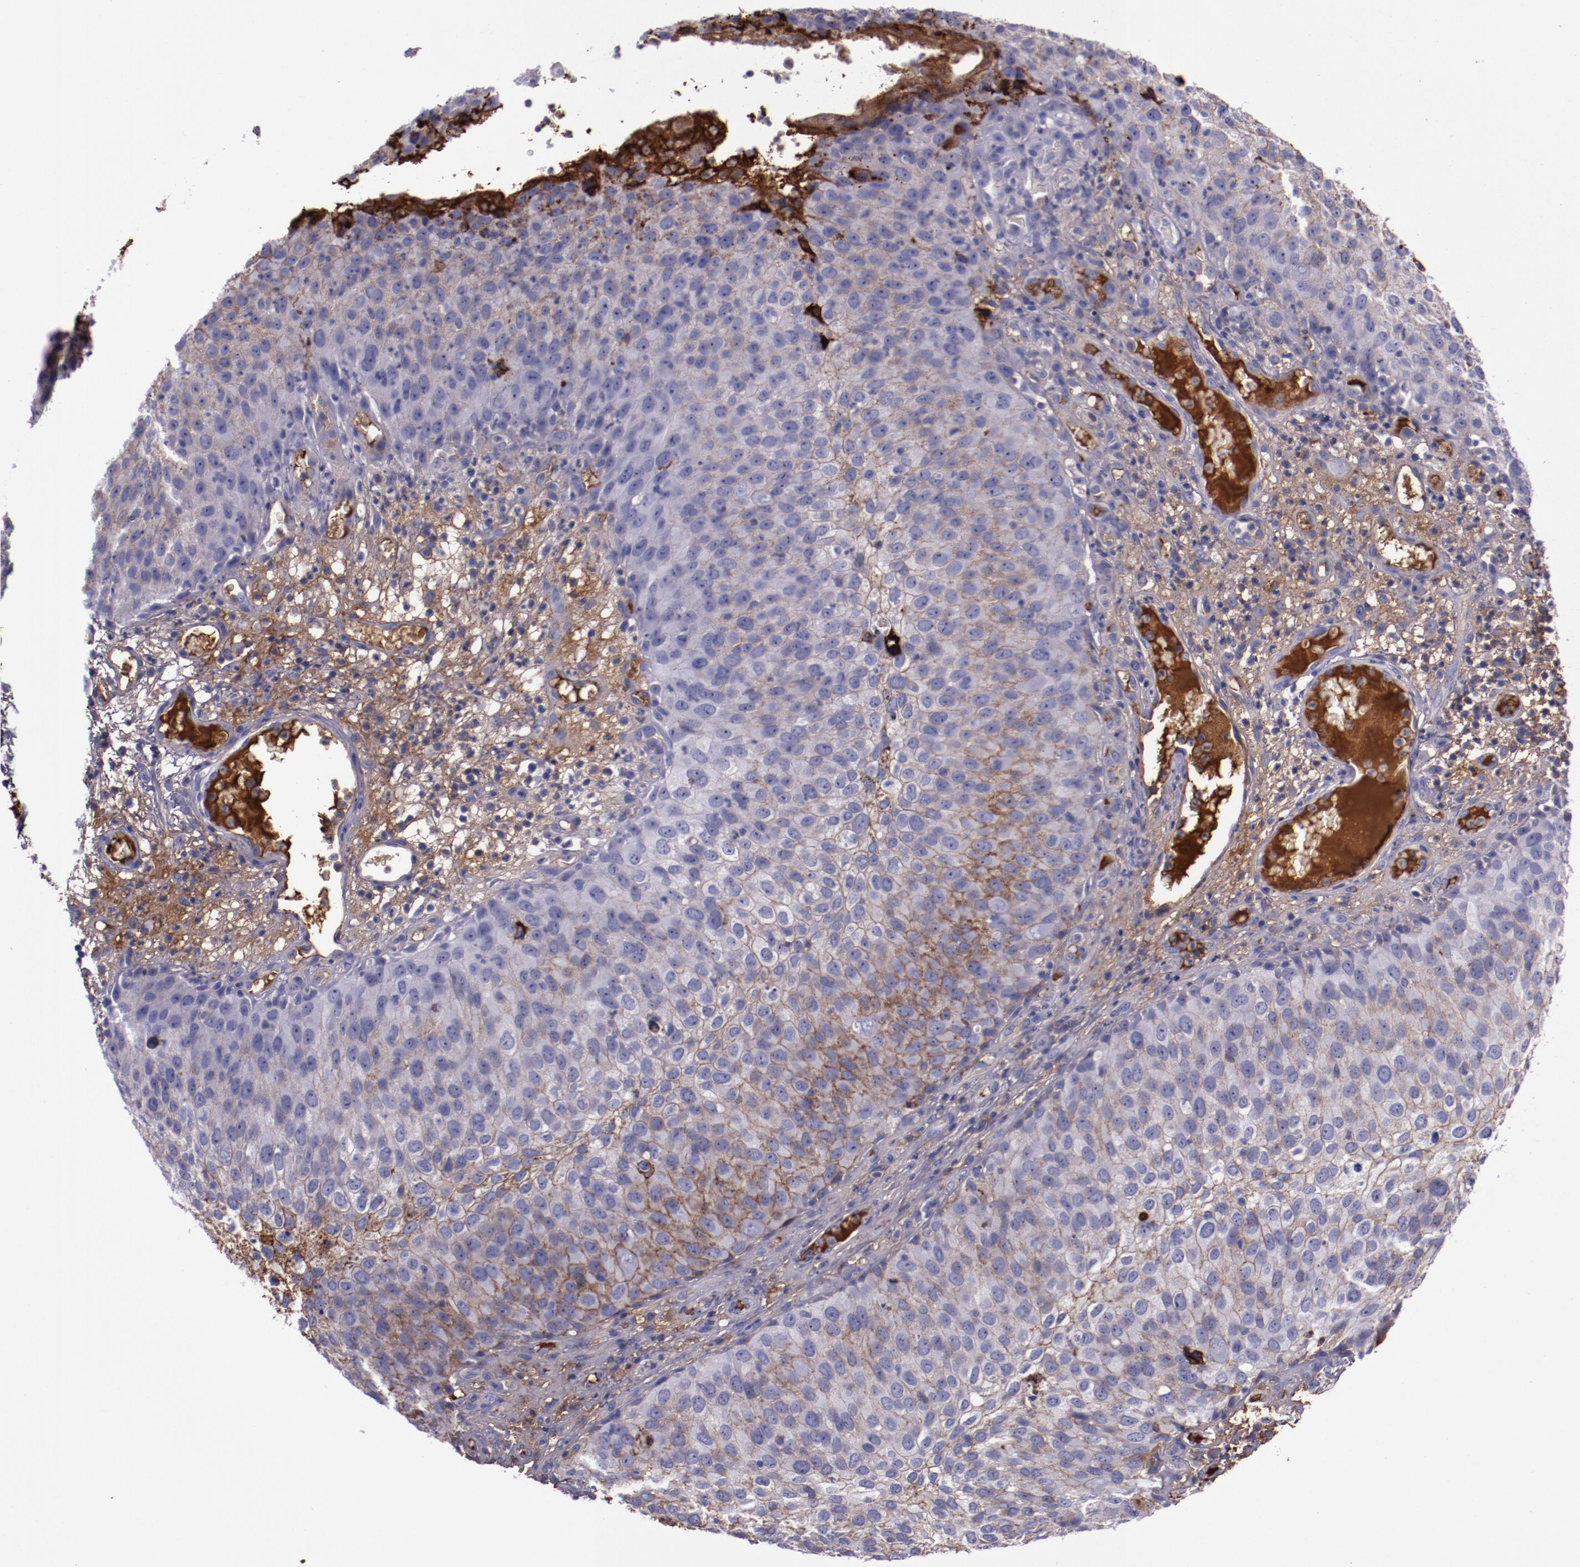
{"staining": {"intensity": "moderate", "quantity": "25%-75%", "location": "cytoplasmic/membranous"}, "tissue": "skin cancer", "cell_type": "Tumor cells", "image_type": "cancer", "snomed": [{"axis": "morphology", "description": "Squamous cell carcinoma, NOS"}, {"axis": "topography", "description": "Skin"}], "caption": "Skin cancer (squamous cell carcinoma) stained with a brown dye reveals moderate cytoplasmic/membranous positive positivity in about 25%-75% of tumor cells.", "gene": "APOH", "patient": {"sex": "male", "age": 87}}